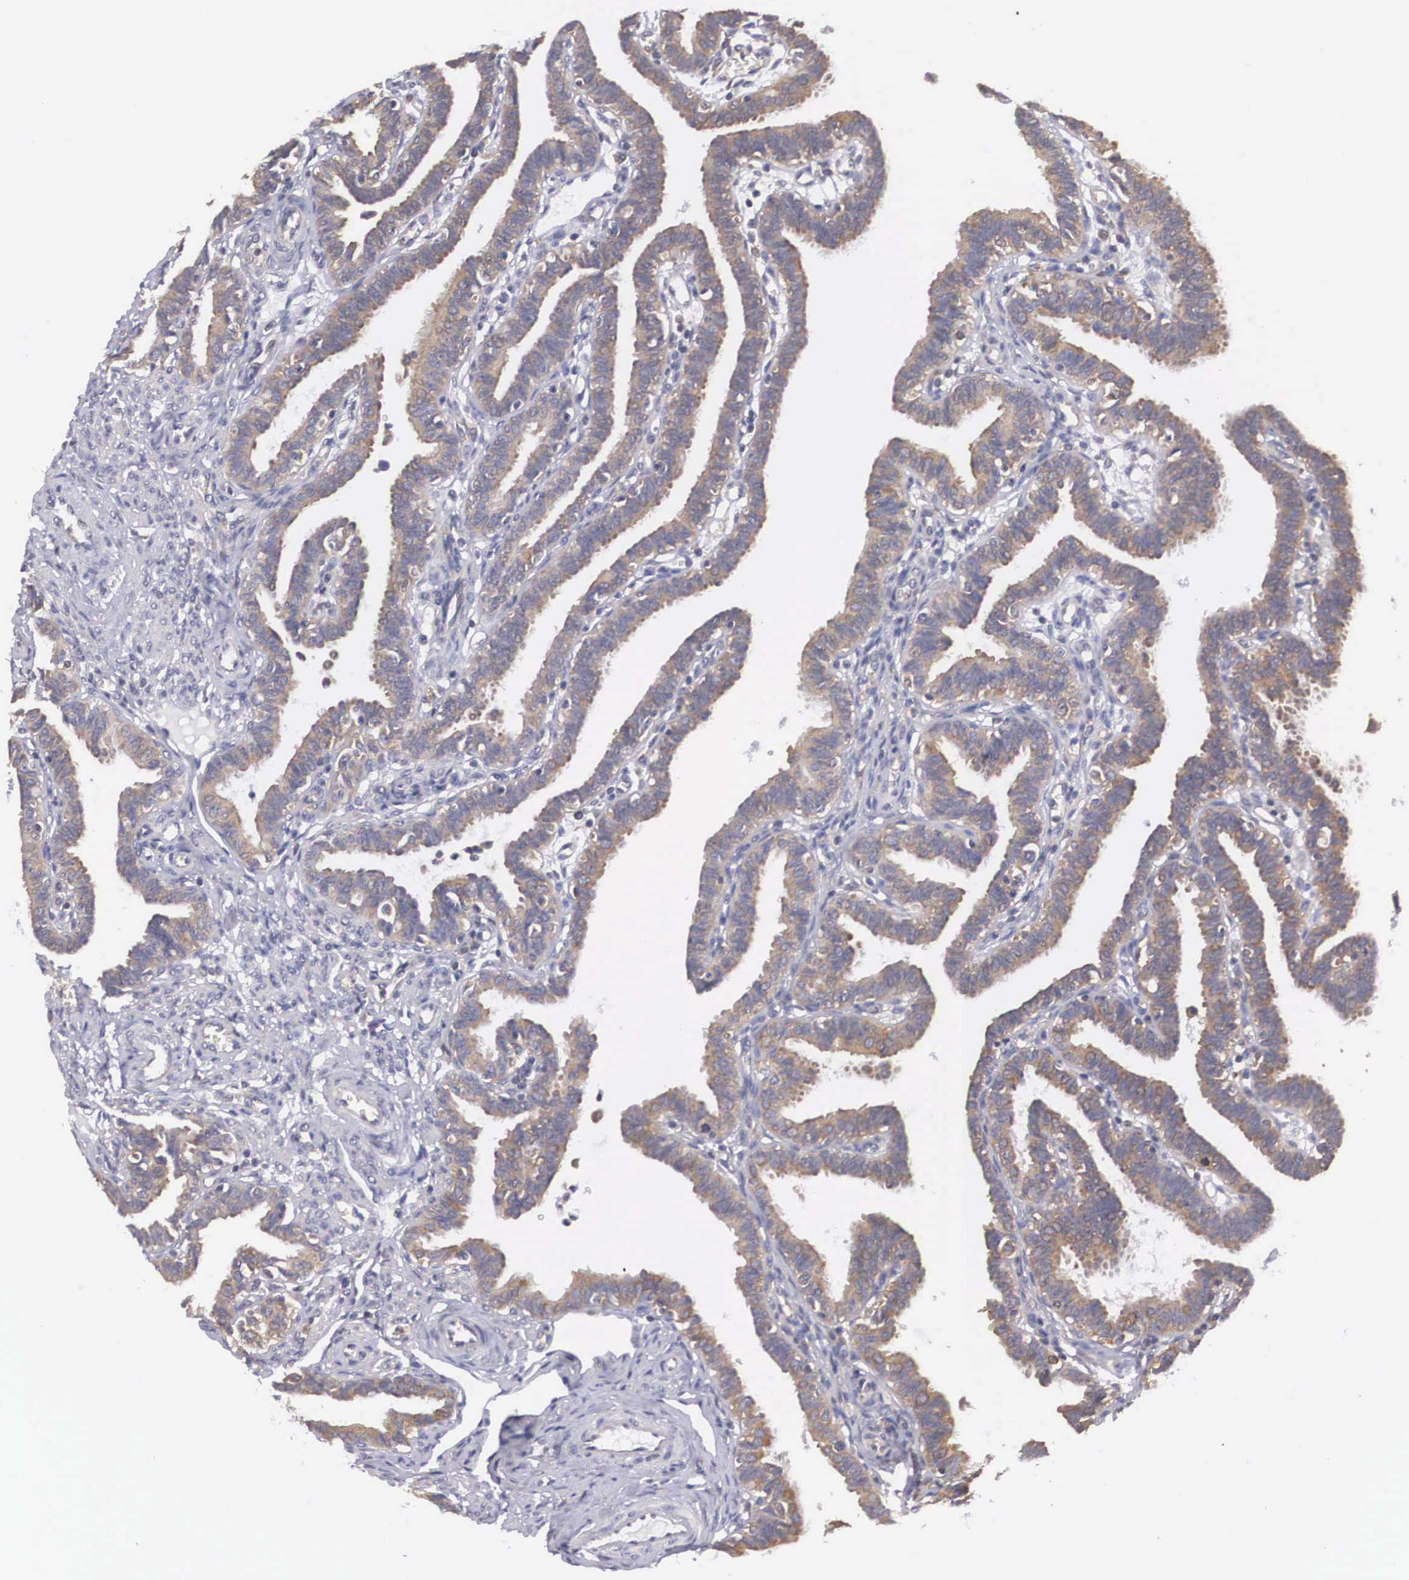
{"staining": {"intensity": "strong", "quantity": ">75%", "location": "cytoplasmic/membranous"}, "tissue": "fallopian tube", "cell_type": "Glandular cells", "image_type": "normal", "snomed": [{"axis": "morphology", "description": "Normal tissue, NOS"}, {"axis": "topography", "description": "Fallopian tube"}], "caption": "Immunohistochemistry (IHC) photomicrograph of benign fallopian tube stained for a protein (brown), which displays high levels of strong cytoplasmic/membranous positivity in about >75% of glandular cells.", "gene": "GRIPAP1", "patient": {"sex": "female", "age": 41}}